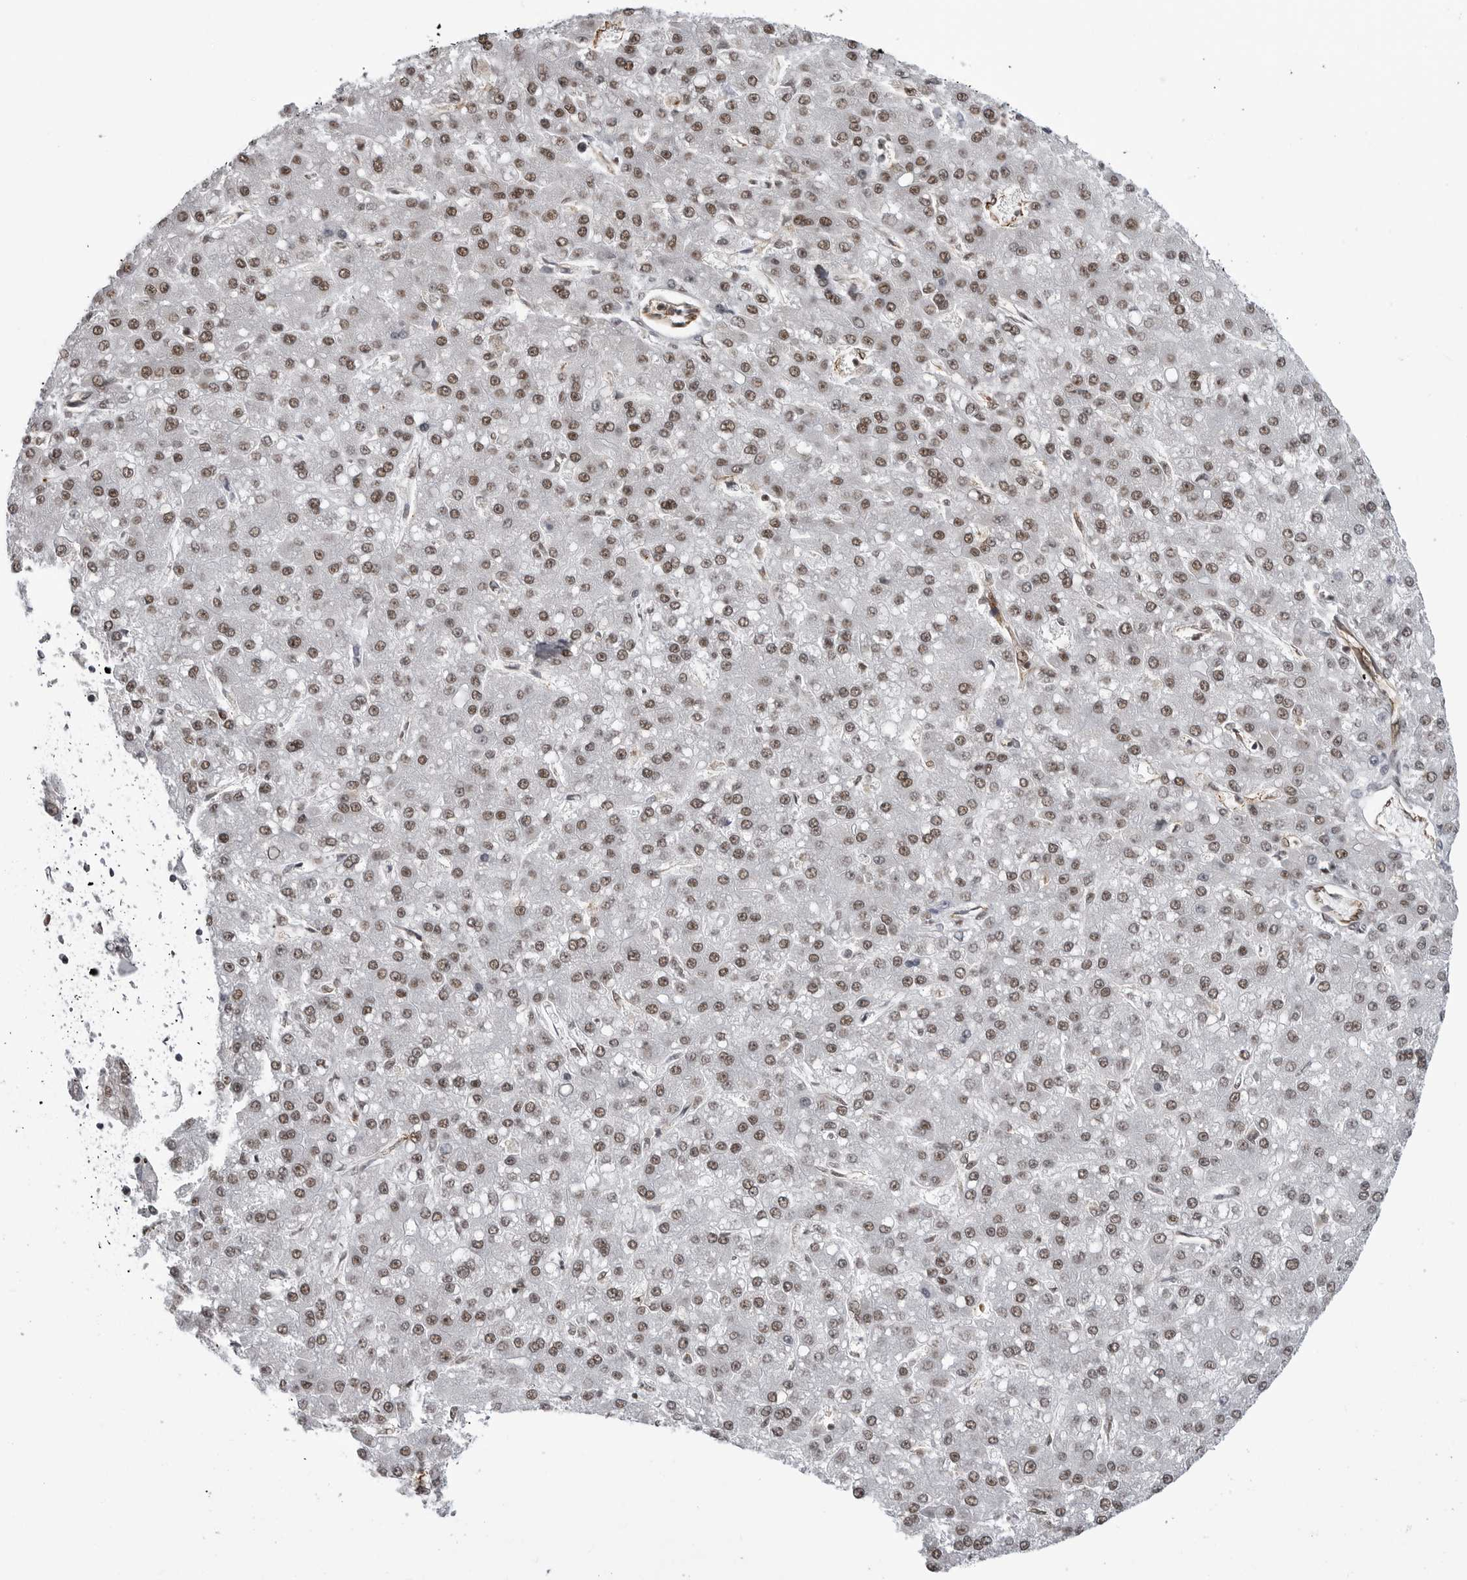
{"staining": {"intensity": "moderate", "quantity": ">75%", "location": "nuclear"}, "tissue": "liver cancer", "cell_type": "Tumor cells", "image_type": "cancer", "snomed": [{"axis": "morphology", "description": "Carcinoma, Hepatocellular, NOS"}, {"axis": "topography", "description": "Liver"}], "caption": "Protein staining of liver cancer tissue exhibits moderate nuclear positivity in about >75% of tumor cells.", "gene": "RNF26", "patient": {"sex": "male", "age": 67}}